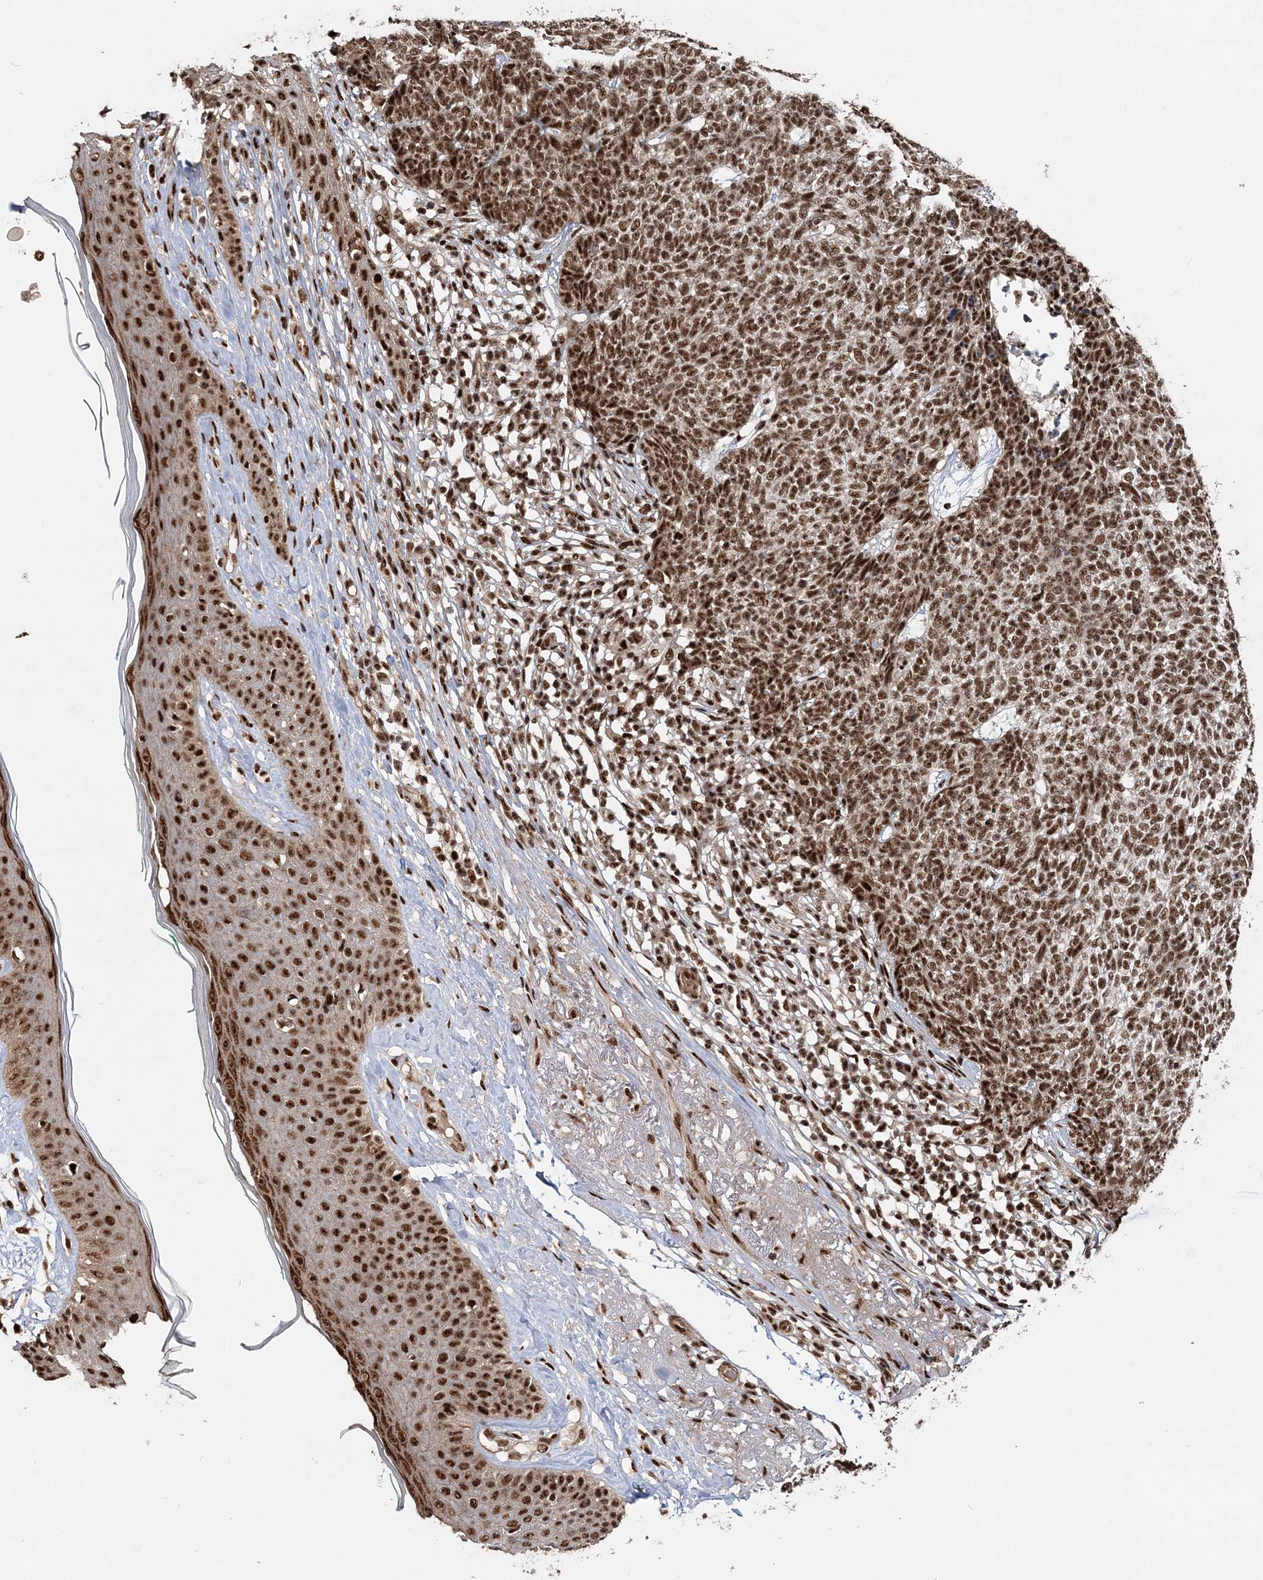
{"staining": {"intensity": "strong", "quantity": ">75%", "location": "nuclear"}, "tissue": "skin cancer", "cell_type": "Tumor cells", "image_type": "cancer", "snomed": [{"axis": "morphology", "description": "Basal cell carcinoma"}, {"axis": "topography", "description": "Skin"}], "caption": "A high-resolution photomicrograph shows immunohistochemistry (IHC) staining of skin cancer, which exhibits strong nuclear expression in about >75% of tumor cells.", "gene": "EXOSC8", "patient": {"sex": "female", "age": 84}}